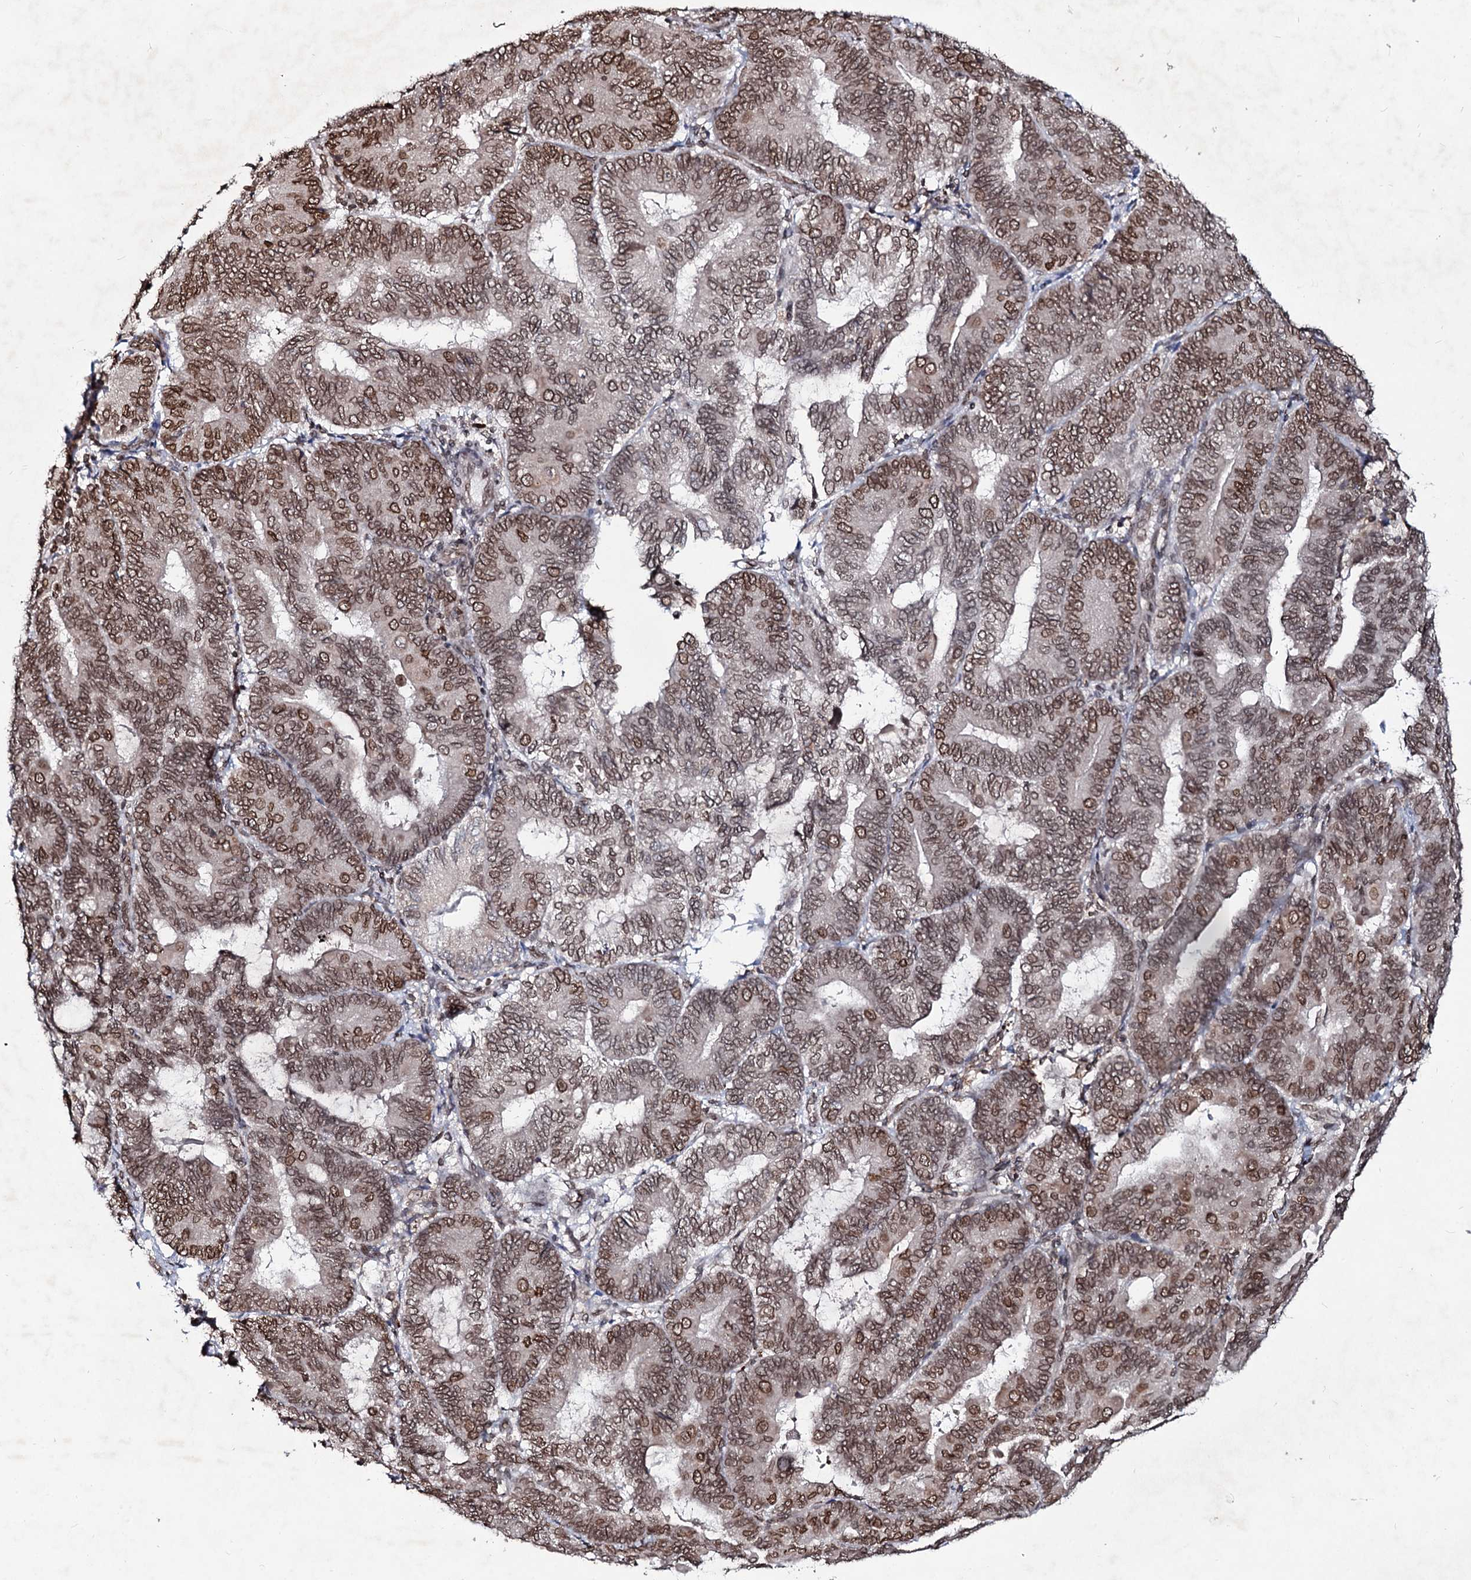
{"staining": {"intensity": "moderate", "quantity": ">75%", "location": "cytoplasmic/membranous,nuclear"}, "tissue": "endometrial cancer", "cell_type": "Tumor cells", "image_type": "cancer", "snomed": [{"axis": "morphology", "description": "Adenocarcinoma, NOS"}, {"axis": "topography", "description": "Endometrium"}], "caption": "Immunohistochemical staining of endometrial adenocarcinoma exhibits medium levels of moderate cytoplasmic/membranous and nuclear positivity in about >75% of tumor cells.", "gene": "RNF6", "patient": {"sex": "female", "age": 81}}